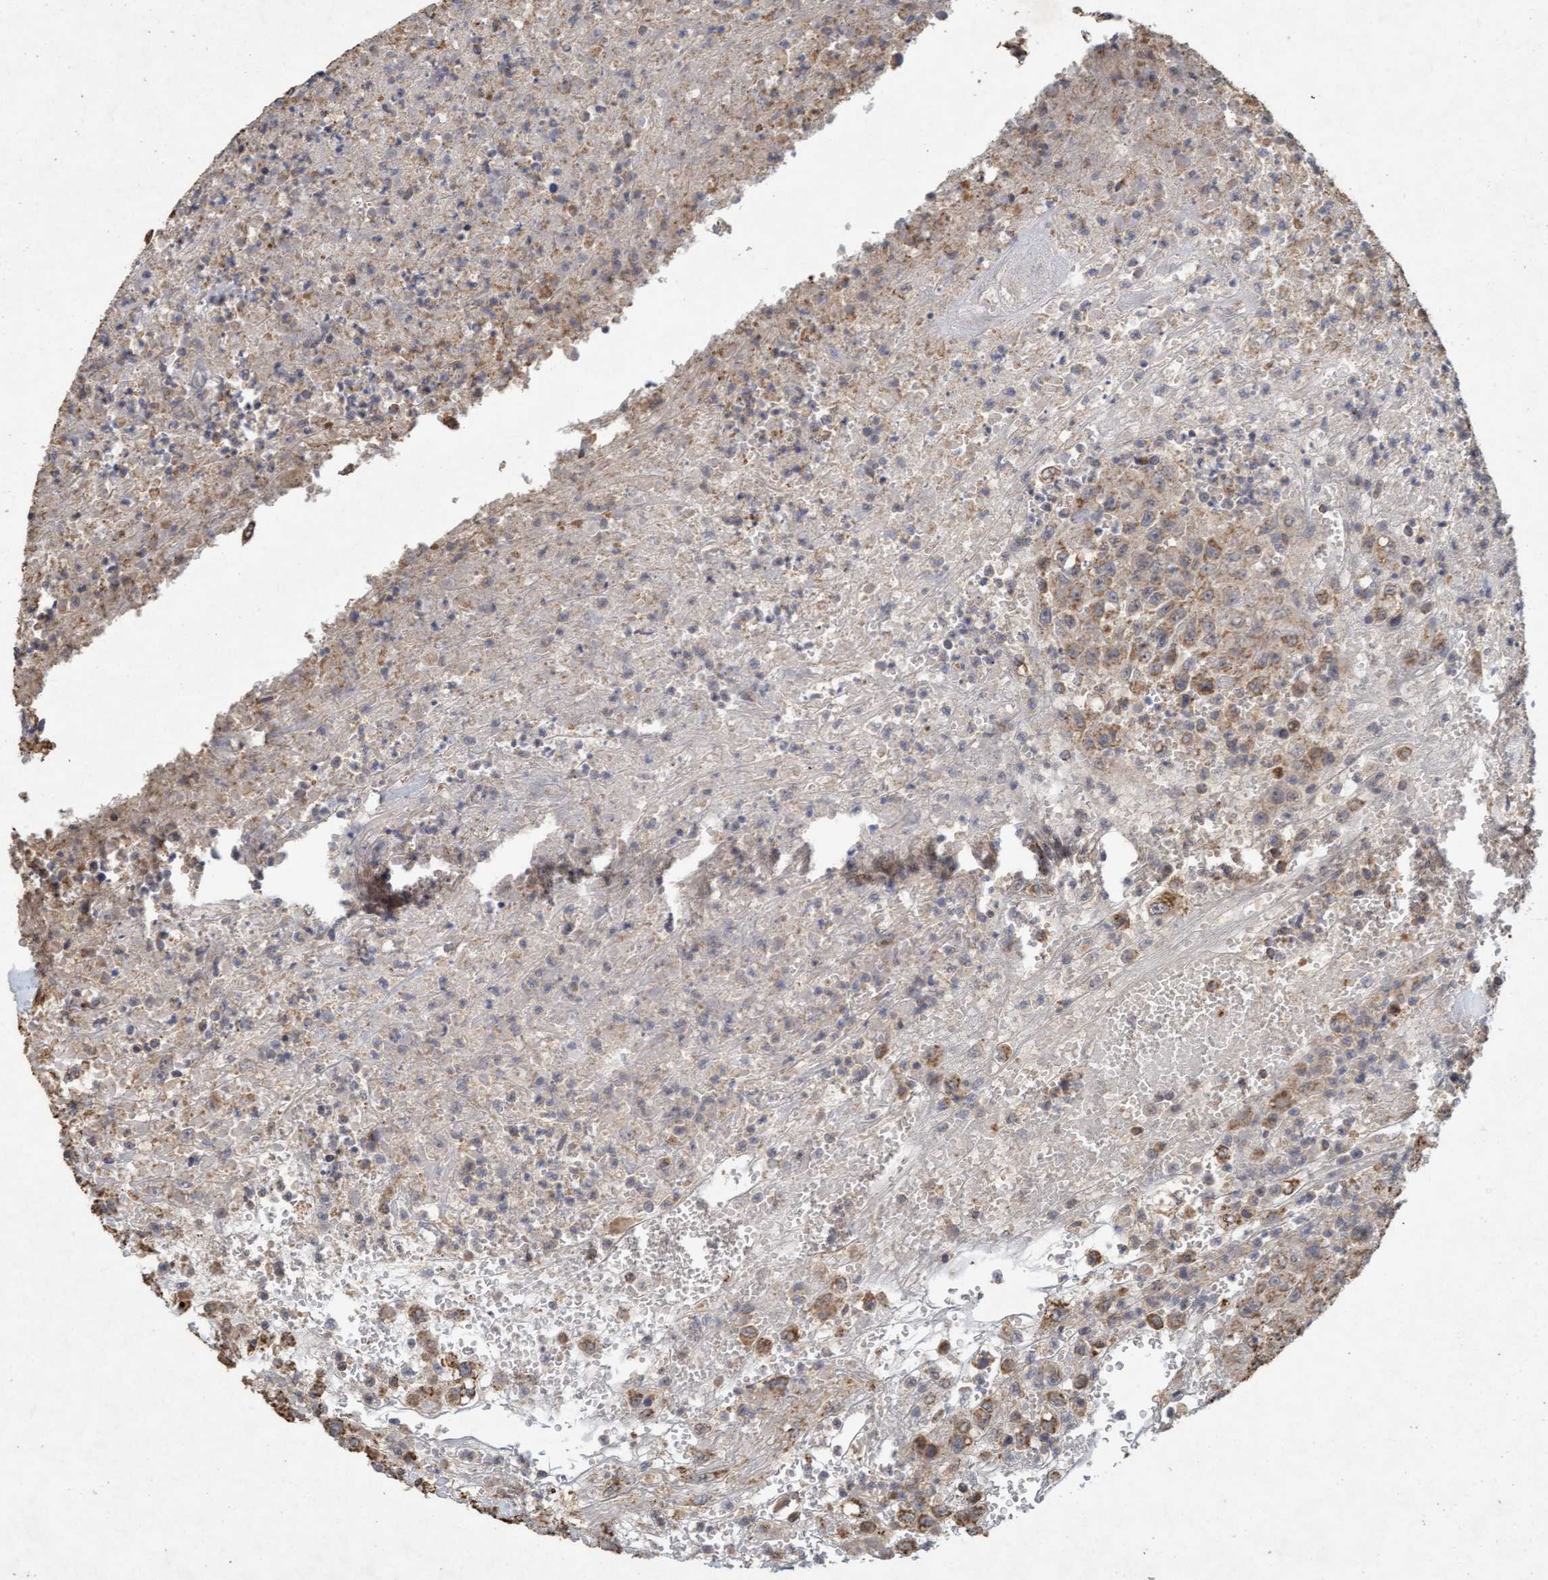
{"staining": {"intensity": "weak", "quantity": ">75%", "location": "cytoplasmic/membranous"}, "tissue": "urothelial cancer", "cell_type": "Tumor cells", "image_type": "cancer", "snomed": [{"axis": "morphology", "description": "Urothelial carcinoma, High grade"}, {"axis": "topography", "description": "Urinary bladder"}], "caption": "DAB (3,3'-diaminobenzidine) immunohistochemical staining of human urothelial carcinoma (high-grade) demonstrates weak cytoplasmic/membranous protein positivity in approximately >75% of tumor cells.", "gene": "VSIG8", "patient": {"sex": "male", "age": 46}}